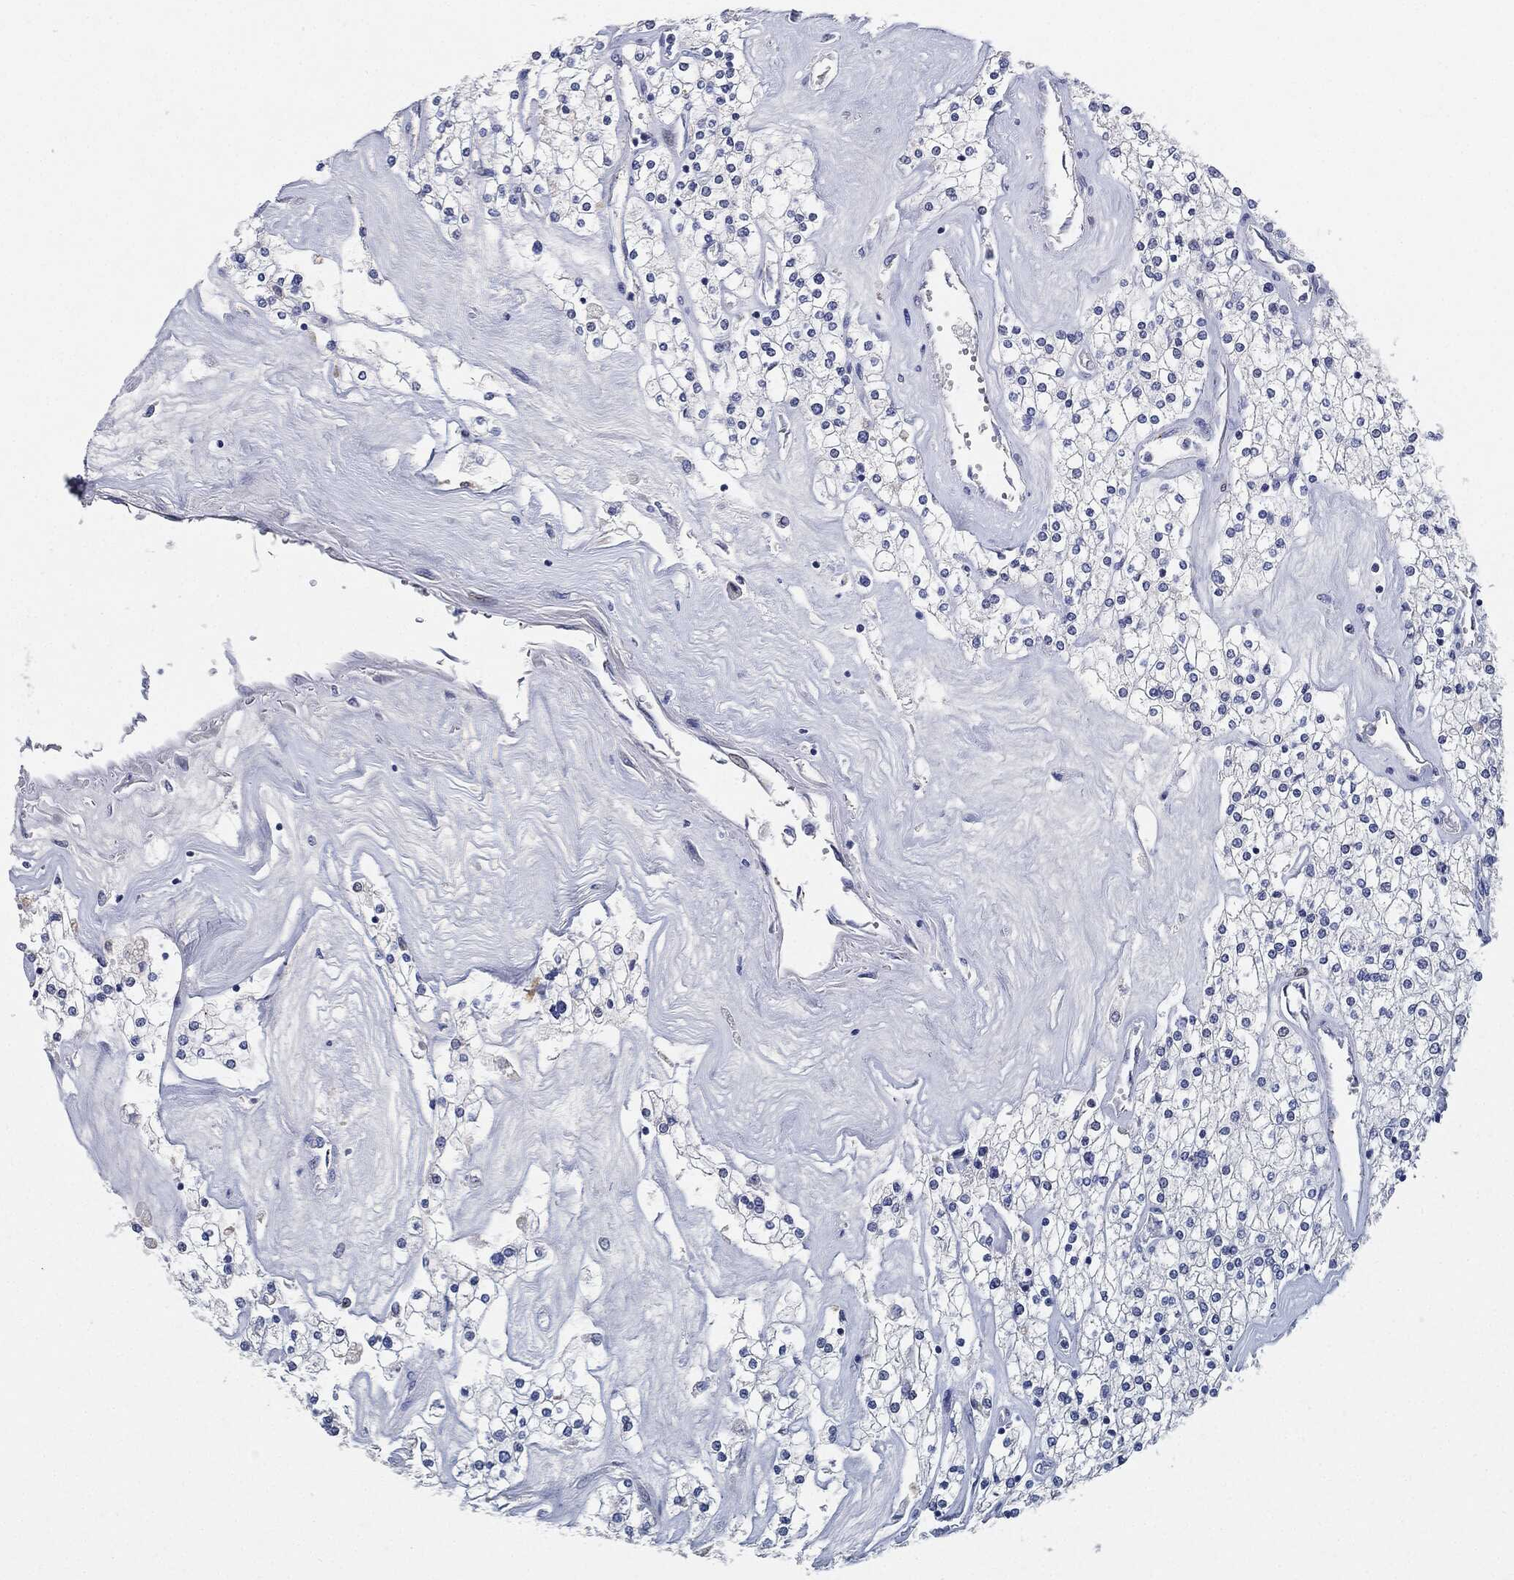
{"staining": {"intensity": "negative", "quantity": "none", "location": "none"}, "tissue": "renal cancer", "cell_type": "Tumor cells", "image_type": "cancer", "snomed": [{"axis": "morphology", "description": "Adenocarcinoma, NOS"}, {"axis": "topography", "description": "Kidney"}], "caption": "Tumor cells show no significant protein staining in renal cancer (adenocarcinoma).", "gene": "NTRK1", "patient": {"sex": "male", "age": 80}}